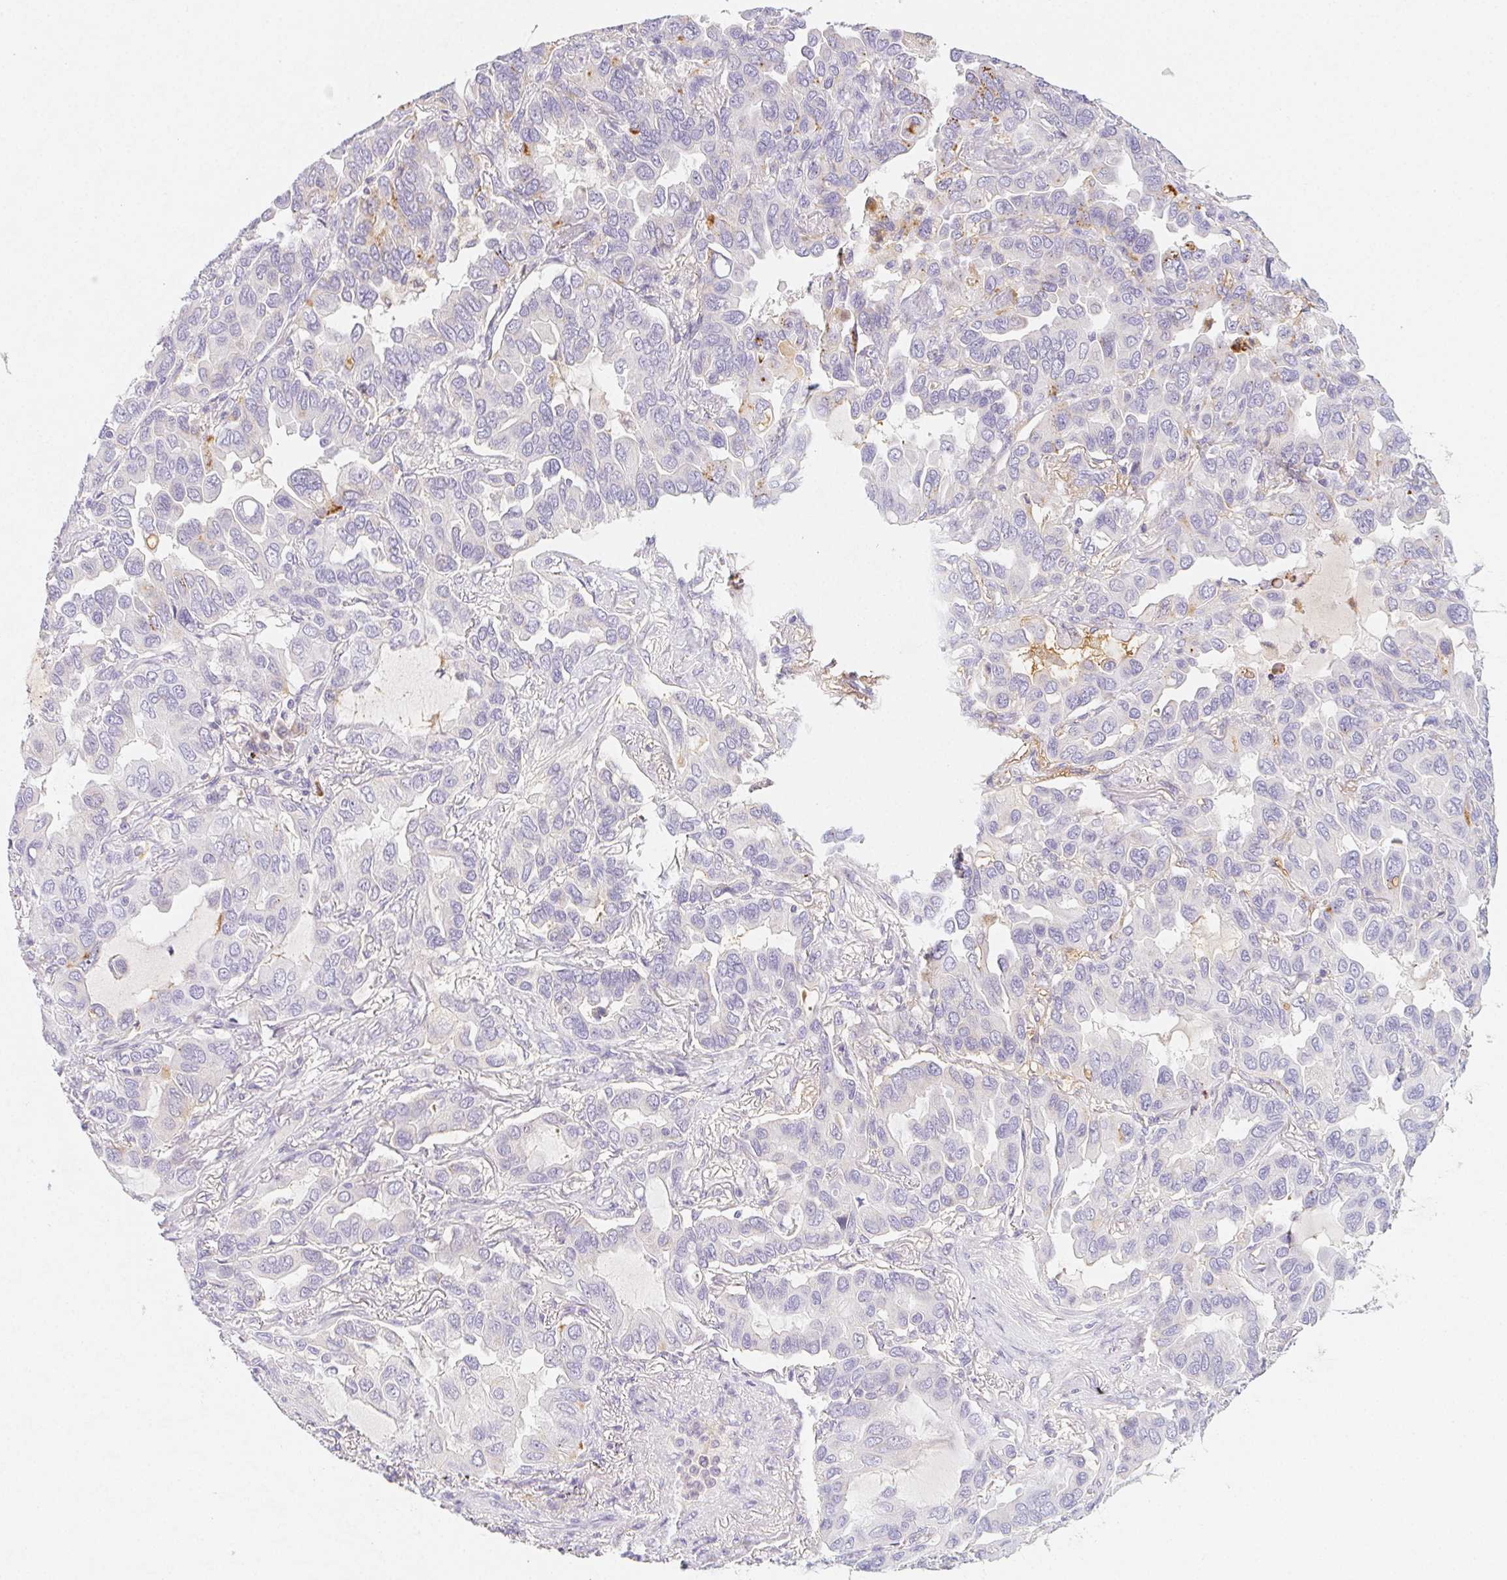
{"staining": {"intensity": "moderate", "quantity": "25%-75%", "location": "cytoplasmic/membranous"}, "tissue": "lung cancer", "cell_type": "Tumor cells", "image_type": "cancer", "snomed": [{"axis": "morphology", "description": "Adenocarcinoma, NOS"}, {"axis": "topography", "description": "Lung"}], "caption": "IHC image of lung cancer (adenocarcinoma) stained for a protein (brown), which exhibits medium levels of moderate cytoplasmic/membranous expression in approximately 25%-75% of tumor cells.", "gene": "ITIH2", "patient": {"sex": "male", "age": 64}}